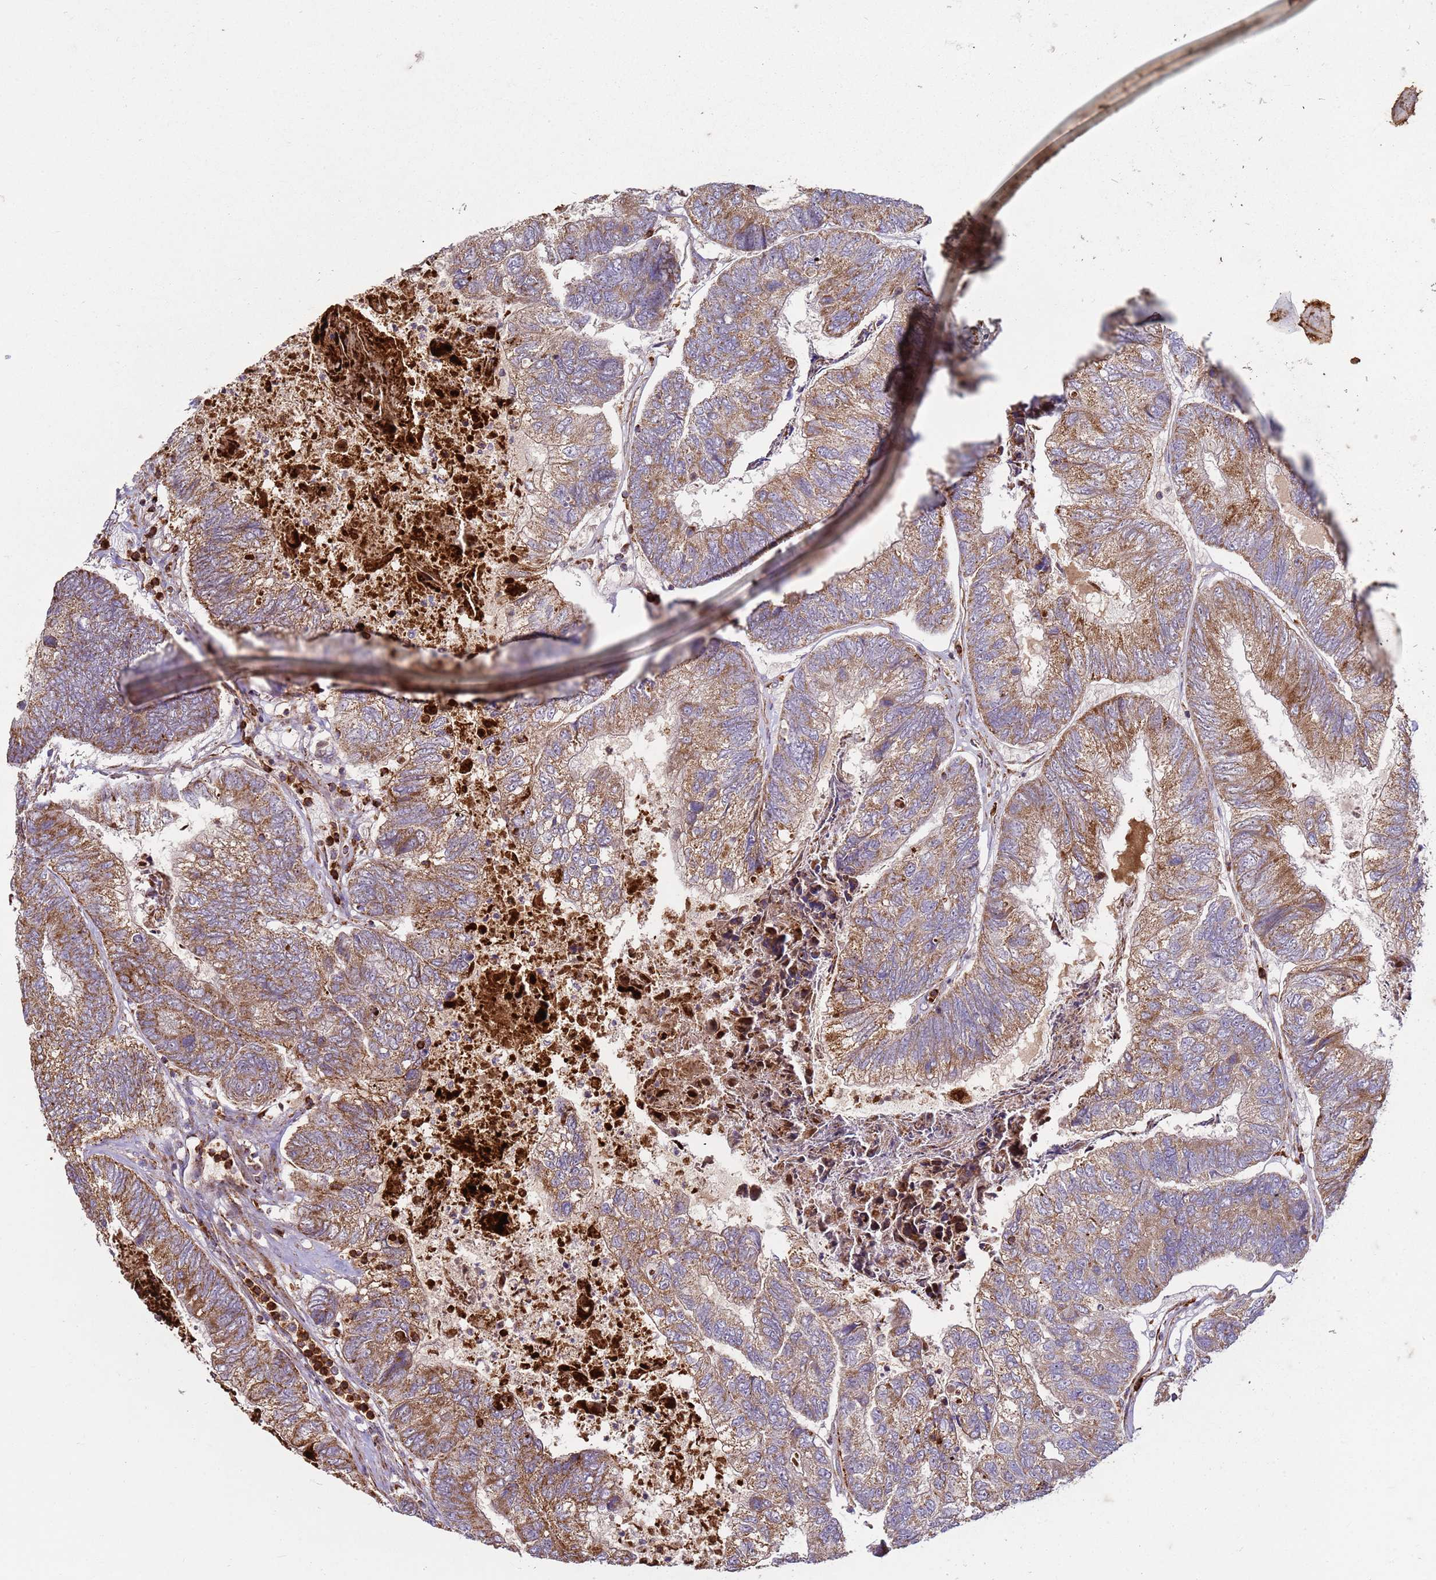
{"staining": {"intensity": "moderate", "quantity": ">75%", "location": "cytoplasmic/membranous"}, "tissue": "colorectal cancer", "cell_type": "Tumor cells", "image_type": "cancer", "snomed": [{"axis": "morphology", "description": "Adenocarcinoma, NOS"}, {"axis": "topography", "description": "Colon"}], "caption": "Immunohistochemical staining of human colorectal cancer (adenocarcinoma) demonstrates medium levels of moderate cytoplasmic/membranous protein expression in about >75% of tumor cells. (IHC, brightfield microscopy, high magnification).", "gene": "FBXO33", "patient": {"sex": "female", "age": 67}}